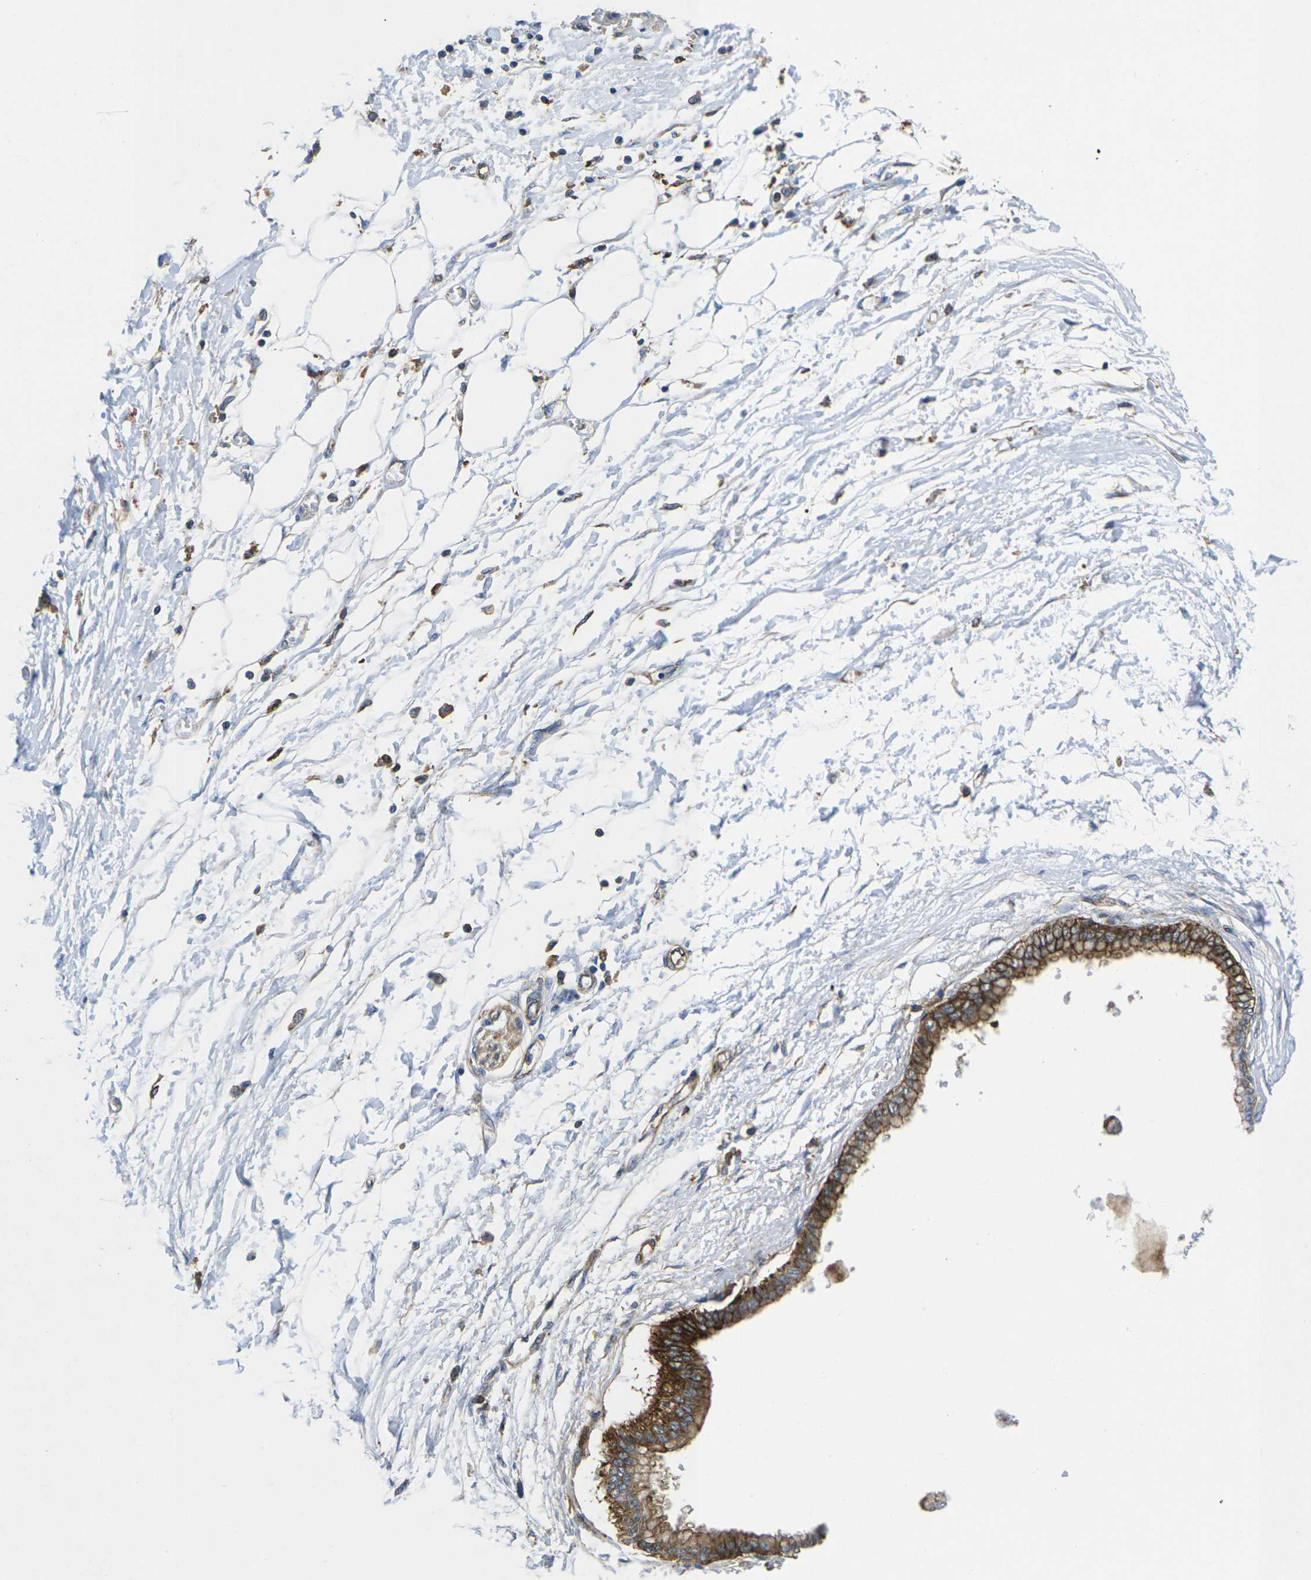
{"staining": {"intensity": "strong", "quantity": ">75%", "location": "cytoplasmic/membranous"}, "tissue": "pancreatic cancer", "cell_type": "Tumor cells", "image_type": "cancer", "snomed": [{"axis": "morphology", "description": "Adenocarcinoma, NOS"}, {"axis": "topography", "description": "Pancreas"}], "caption": "Immunohistochemistry of human pancreatic cancer shows high levels of strong cytoplasmic/membranous staining in approximately >75% of tumor cells.", "gene": "IQGAP1", "patient": {"sex": "male", "age": 56}}